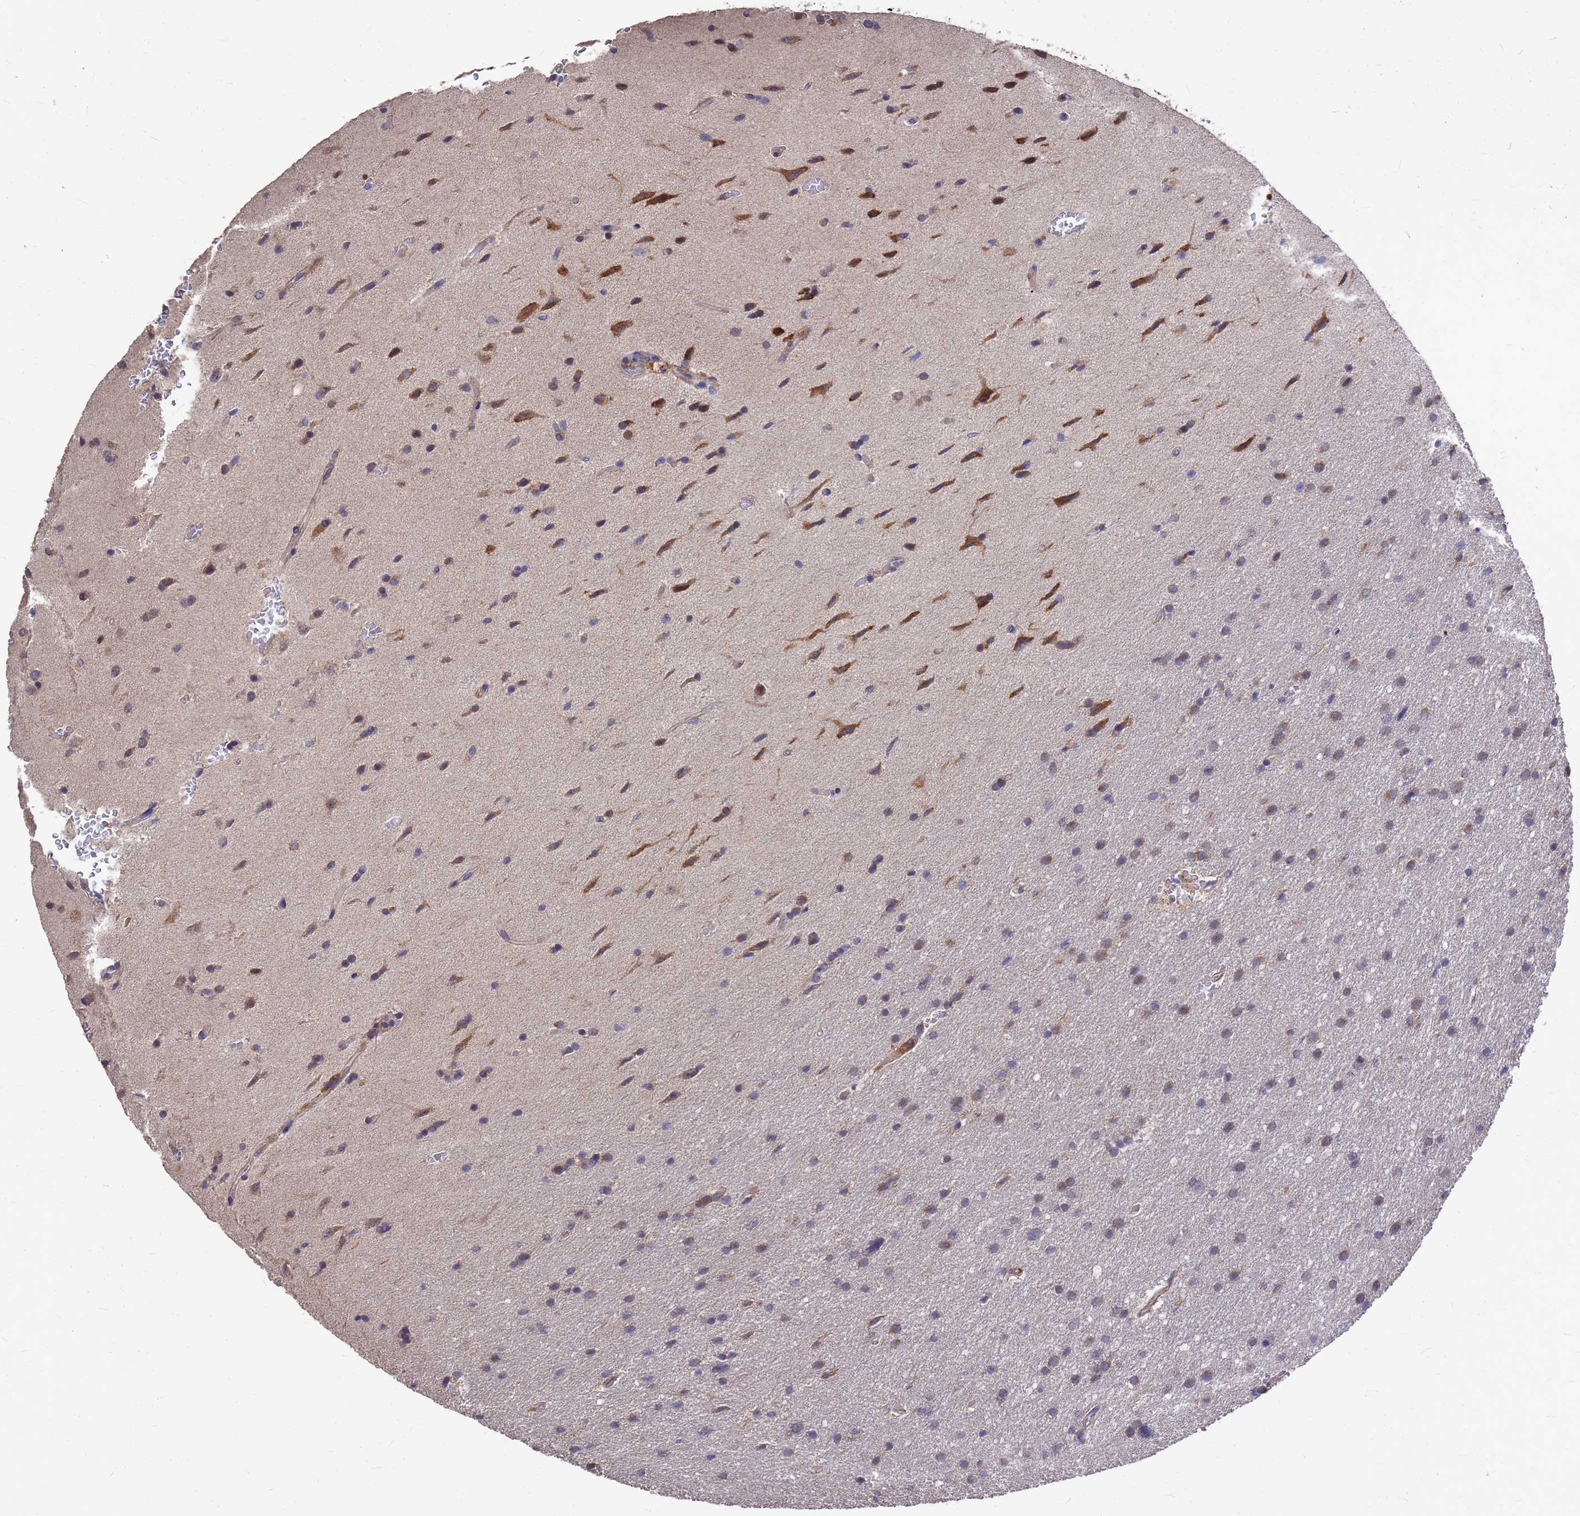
{"staining": {"intensity": "weak", "quantity": "<25%", "location": "cytoplasmic/membranous"}, "tissue": "glioma", "cell_type": "Tumor cells", "image_type": "cancer", "snomed": [{"axis": "morphology", "description": "Glioma, malignant, High grade"}, {"axis": "topography", "description": "Cerebral cortex"}], "caption": "Glioma stained for a protein using IHC exhibits no positivity tumor cells.", "gene": "ZNF717", "patient": {"sex": "female", "age": 36}}